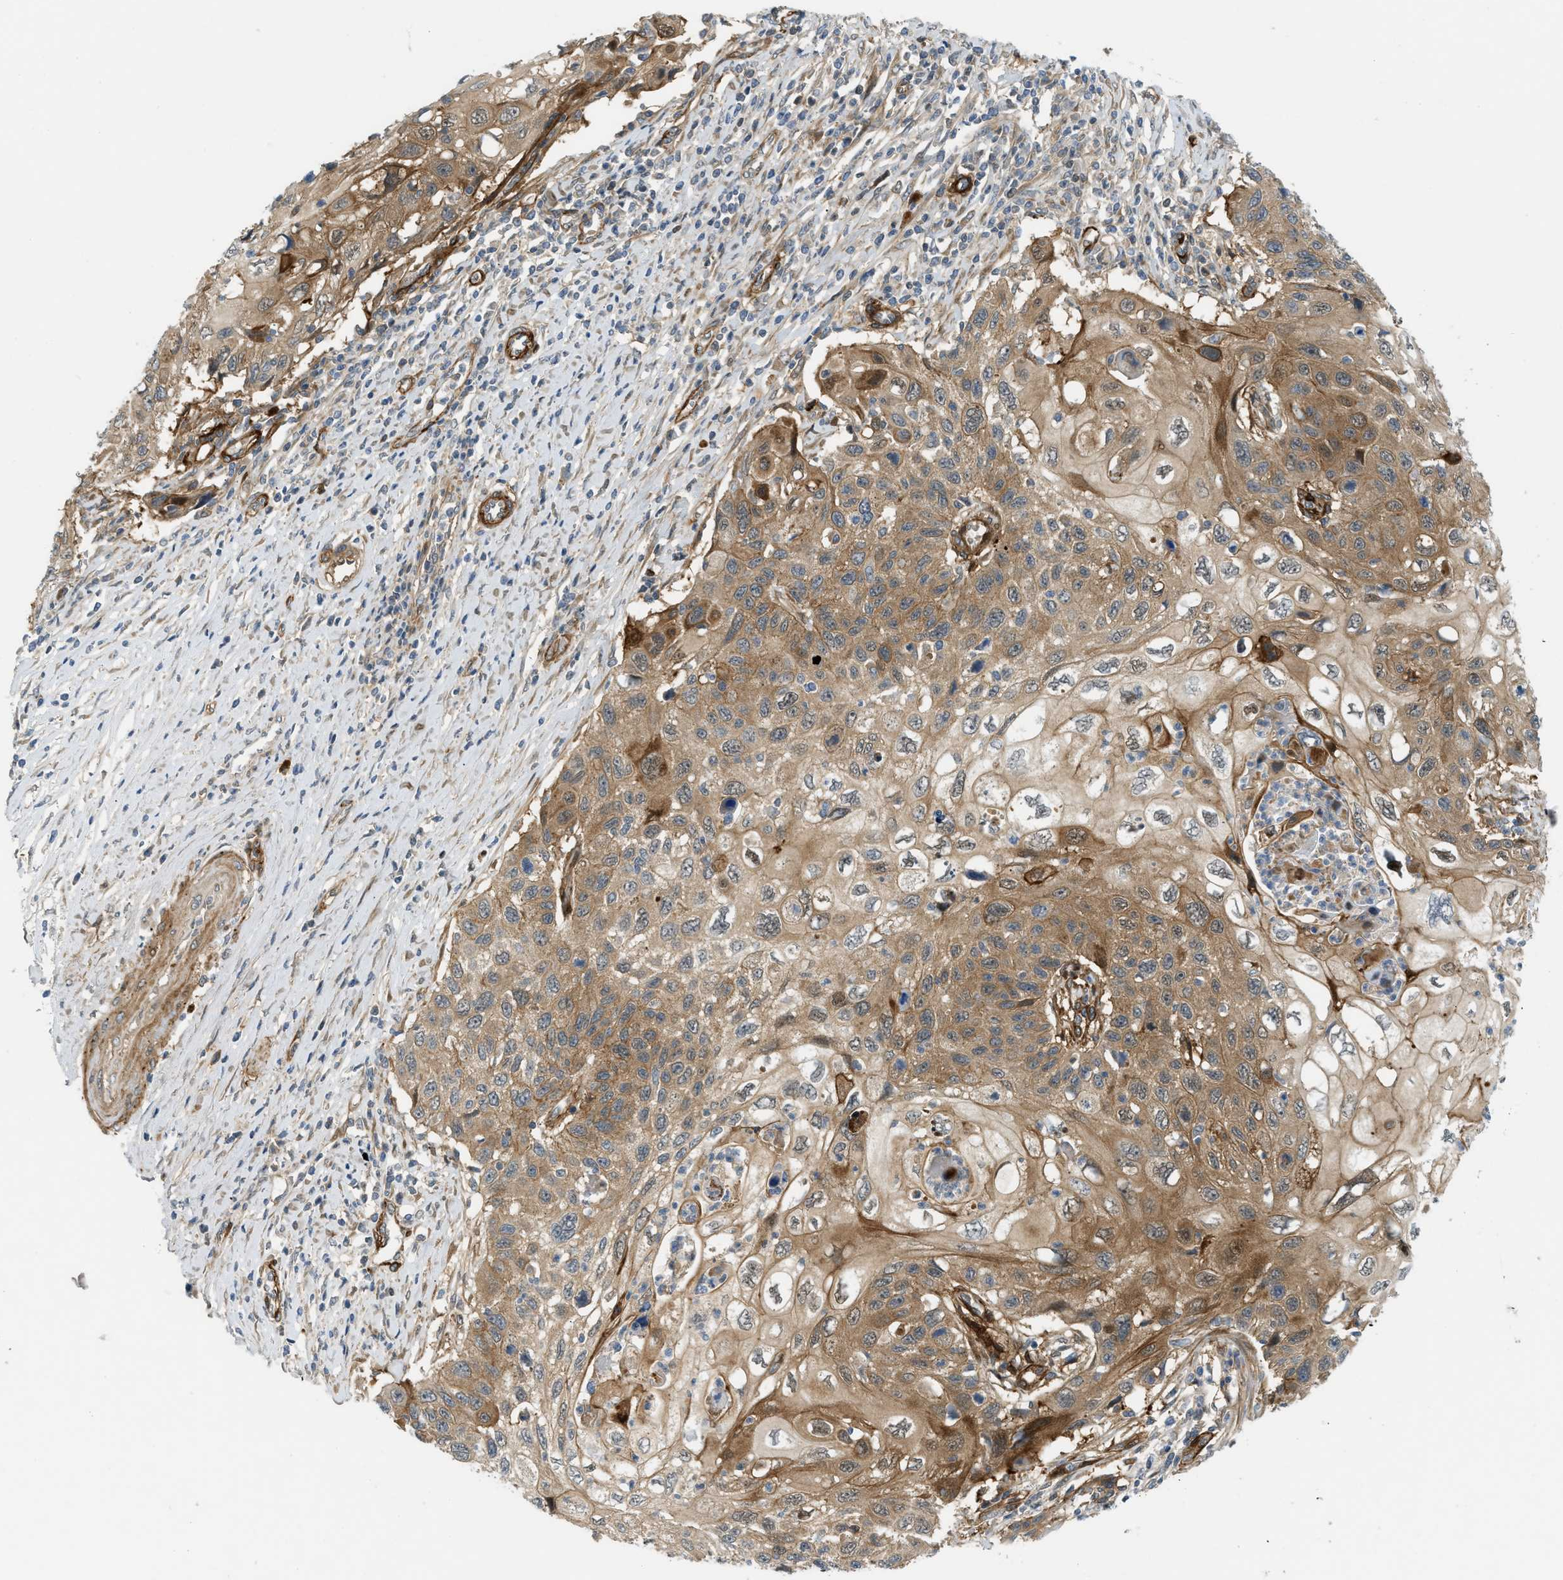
{"staining": {"intensity": "moderate", "quantity": ">75%", "location": "cytoplasmic/membranous"}, "tissue": "cervical cancer", "cell_type": "Tumor cells", "image_type": "cancer", "snomed": [{"axis": "morphology", "description": "Squamous cell carcinoma, NOS"}, {"axis": "topography", "description": "Cervix"}], "caption": "Human cervical squamous cell carcinoma stained with a brown dye demonstrates moderate cytoplasmic/membranous positive staining in approximately >75% of tumor cells.", "gene": "EDNRA", "patient": {"sex": "female", "age": 70}}